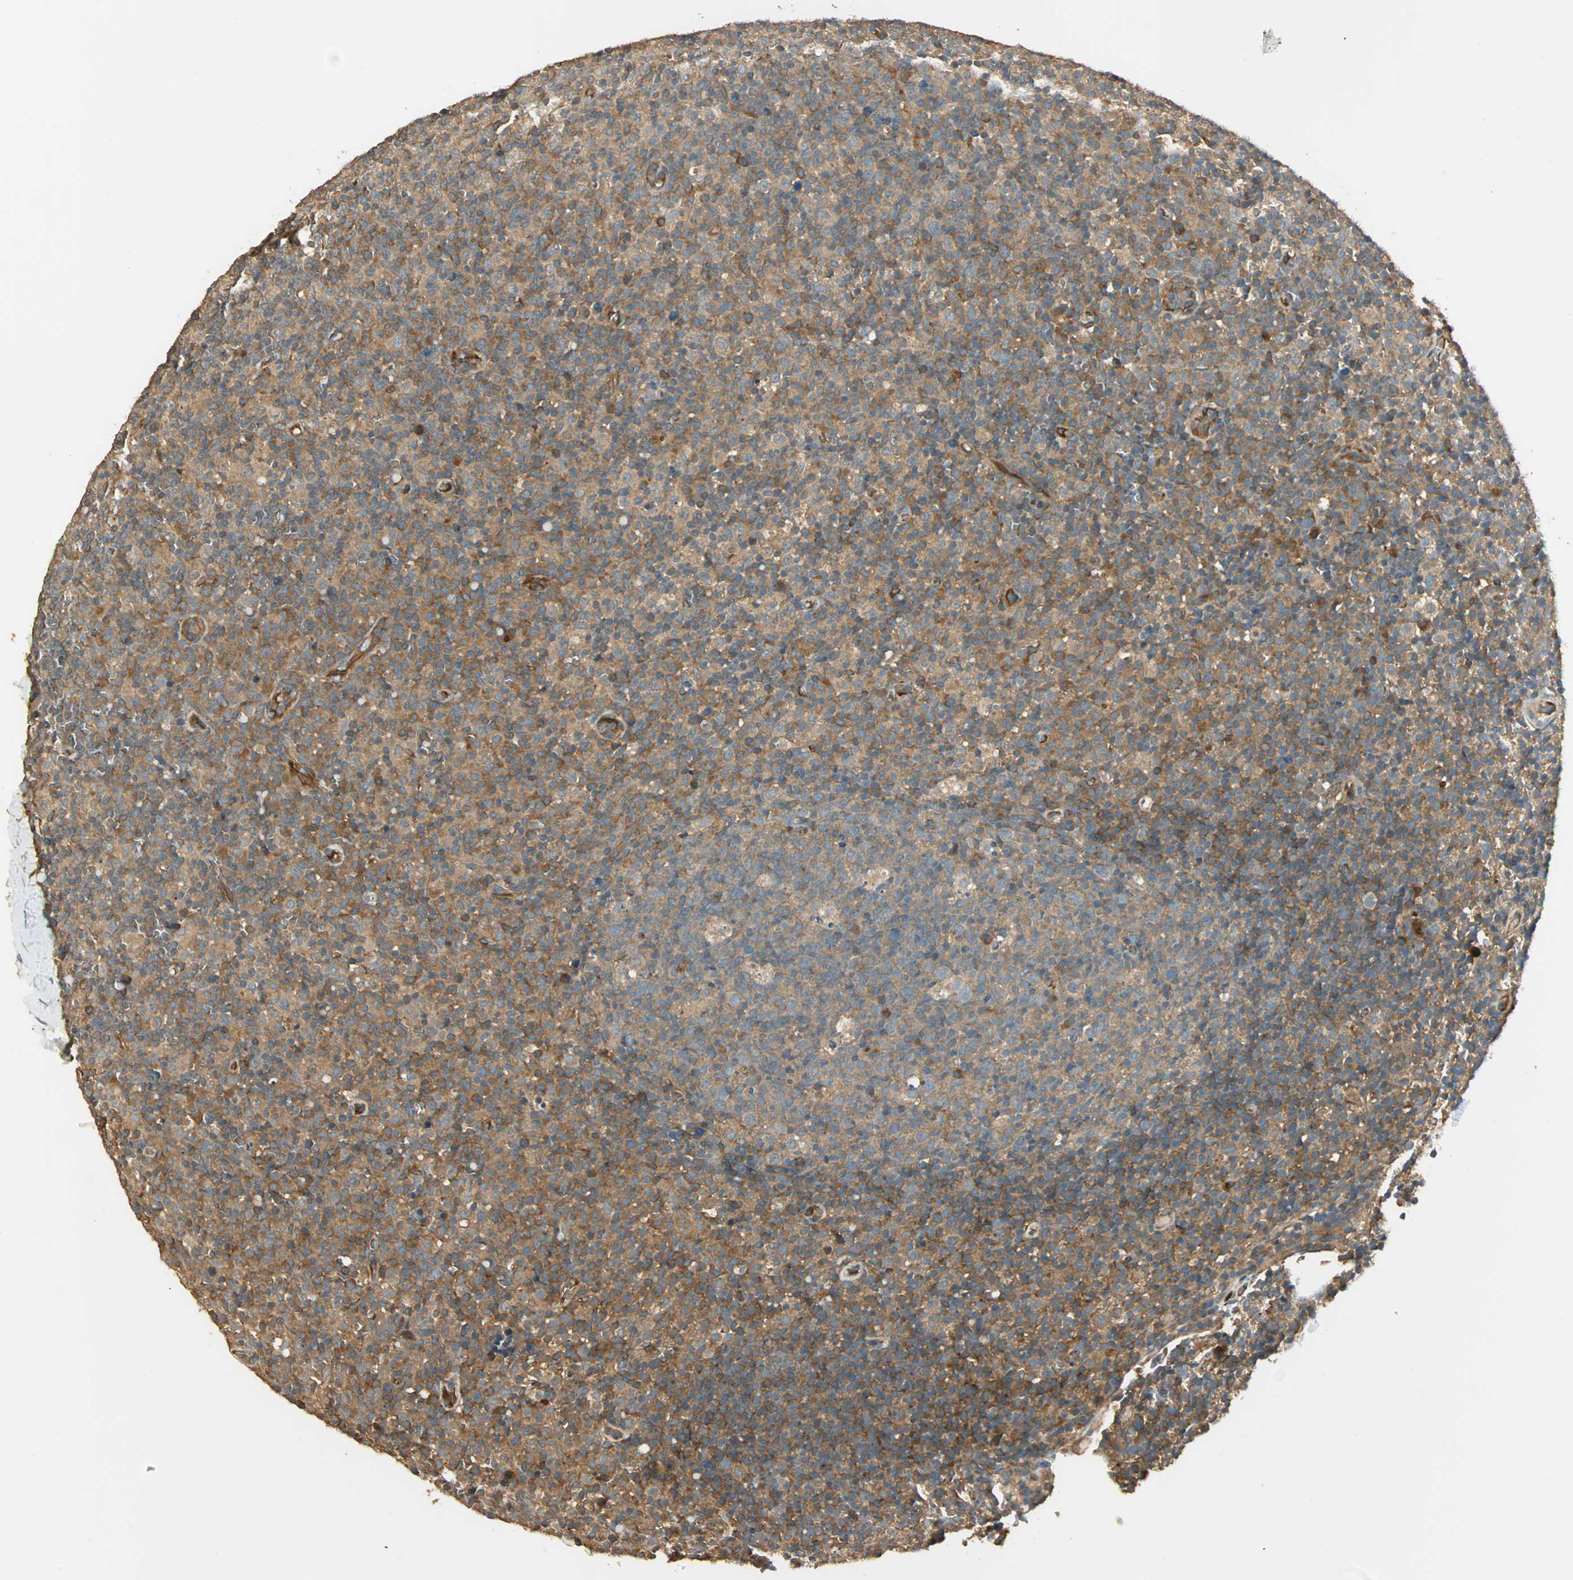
{"staining": {"intensity": "moderate", "quantity": "<25%", "location": "cytoplasmic/membranous"}, "tissue": "lymph node", "cell_type": "Germinal center cells", "image_type": "normal", "snomed": [{"axis": "morphology", "description": "Normal tissue, NOS"}, {"axis": "morphology", "description": "Inflammation, NOS"}, {"axis": "topography", "description": "Lymph node"}], "caption": "A histopathology image showing moderate cytoplasmic/membranous staining in approximately <25% of germinal center cells in normal lymph node, as visualized by brown immunohistochemical staining.", "gene": "GALK1", "patient": {"sex": "male", "age": 55}}